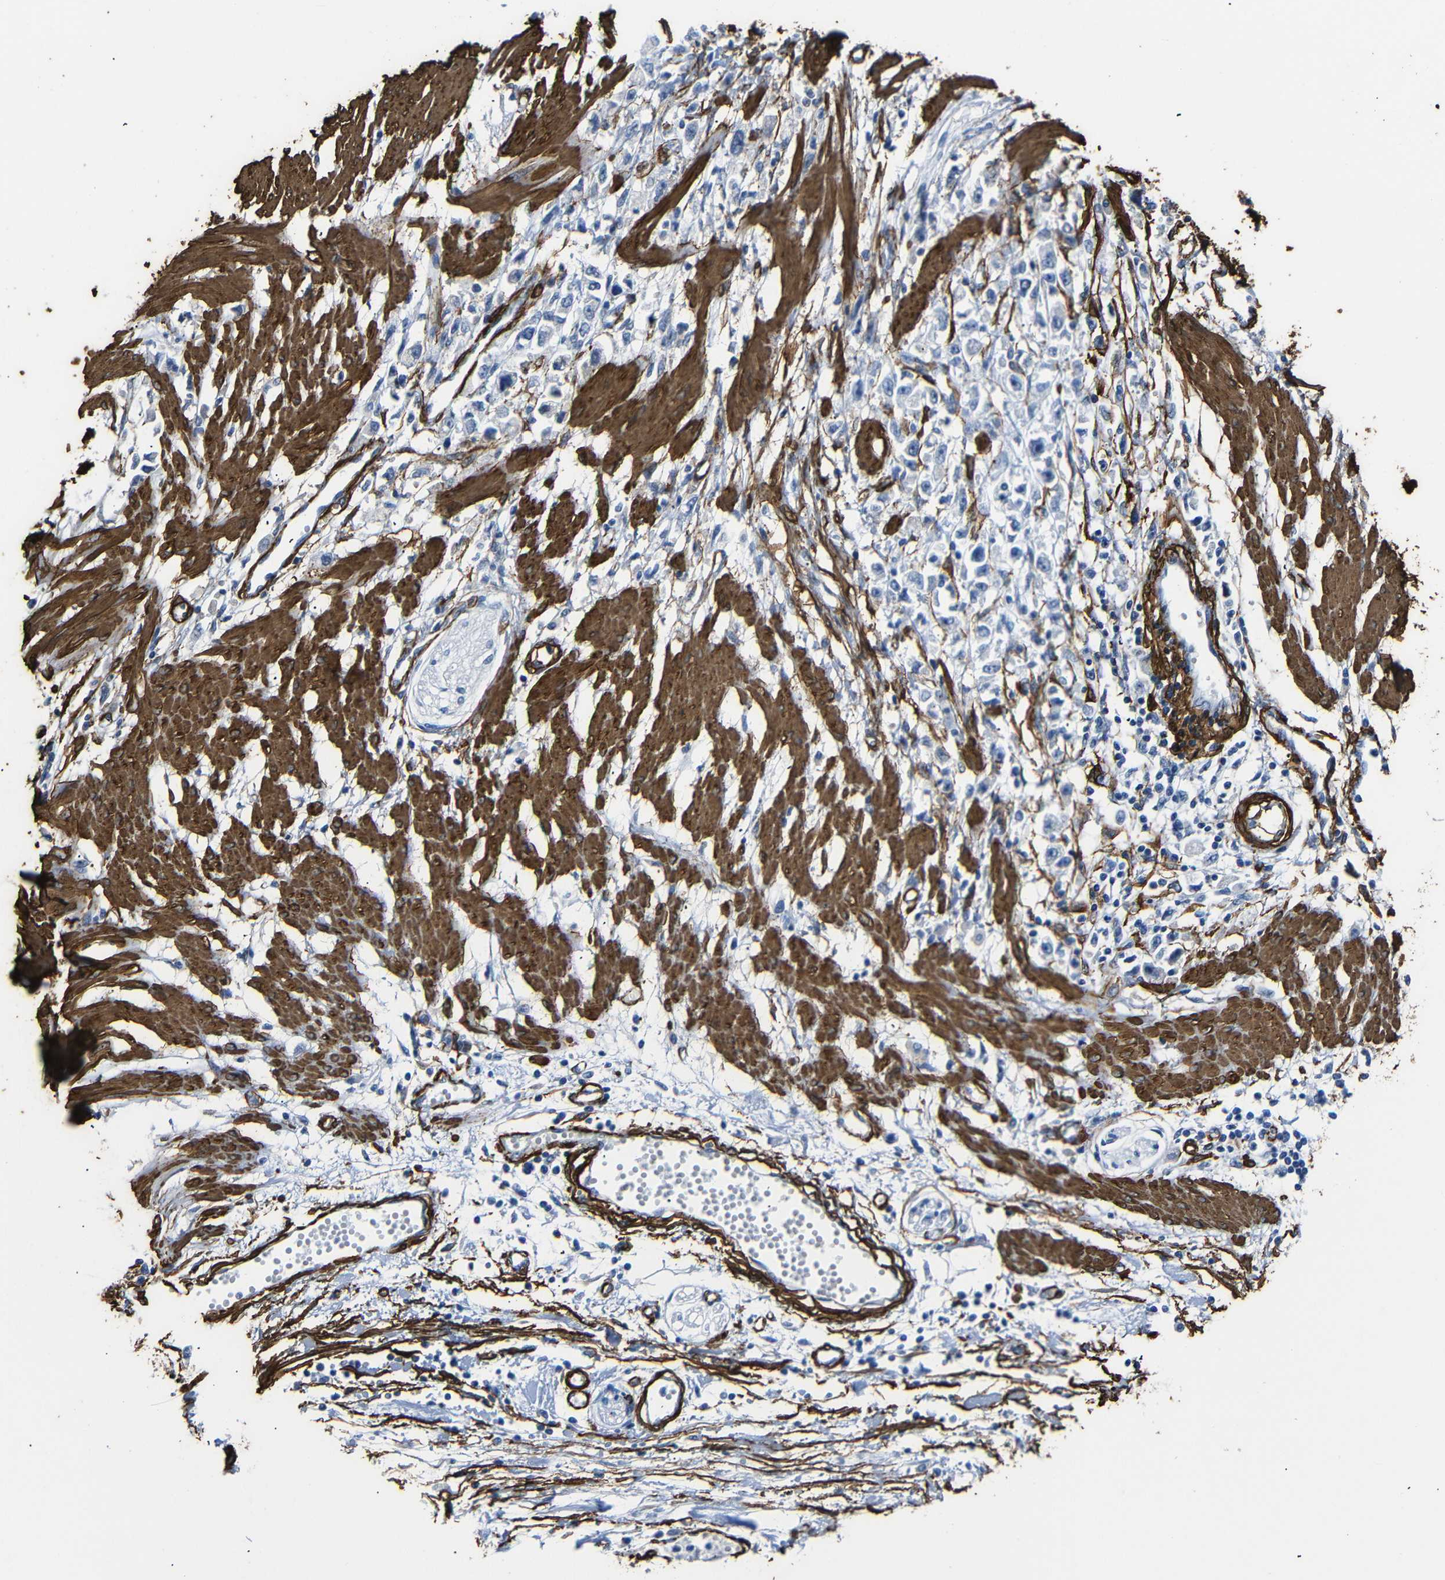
{"staining": {"intensity": "negative", "quantity": "none", "location": "none"}, "tissue": "stomach cancer", "cell_type": "Tumor cells", "image_type": "cancer", "snomed": [{"axis": "morphology", "description": "Adenocarcinoma, NOS"}, {"axis": "topography", "description": "Stomach"}], "caption": "High power microscopy histopathology image of an IHC photomicrograph of stomach adenocarcinoma, revealing no significant staining in tumor cells.", "gene": "ACTA2", "patient": {"sex": "female", "age": 59}}